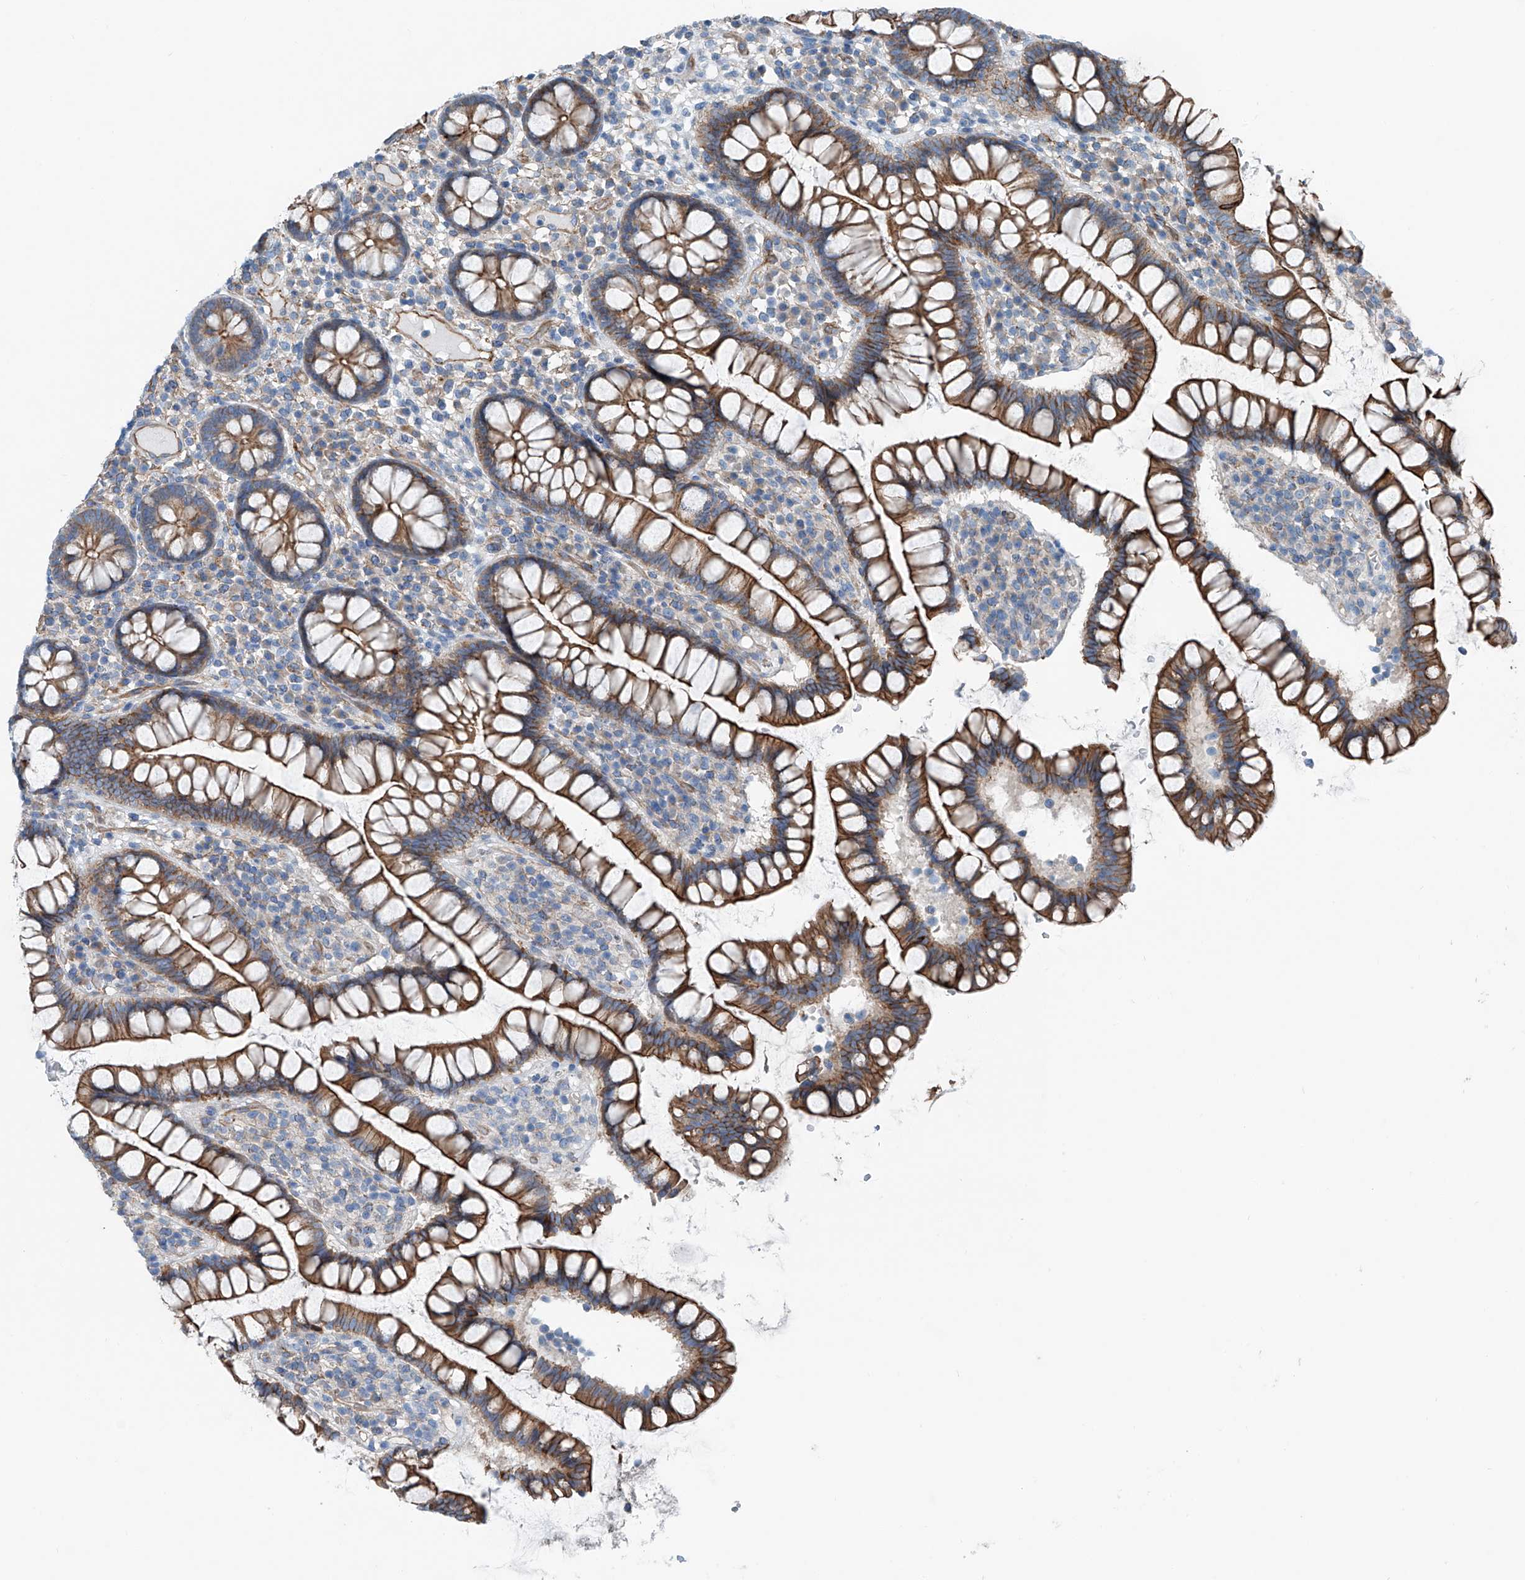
{"staining": {"intensity": "moderate", "quantity": ">75%", "location": "cytoplasmic/membranous"}, "tissue": "colon", "cell_type": "Endothelial cells", "image_type": "normal", "snomed": [{"axis": "morphology", "description": "Normal tissue, NOS"}, {"axis": "topography", "description": "Colon"}], "caption": "Endothelial cells exhibit medium levels of moderate cytoplasmic/membranous expression in about >75% of cells in benign human colon.", "gene": "THEMIS2", "patient": {"sex": "female", "age": 79}}